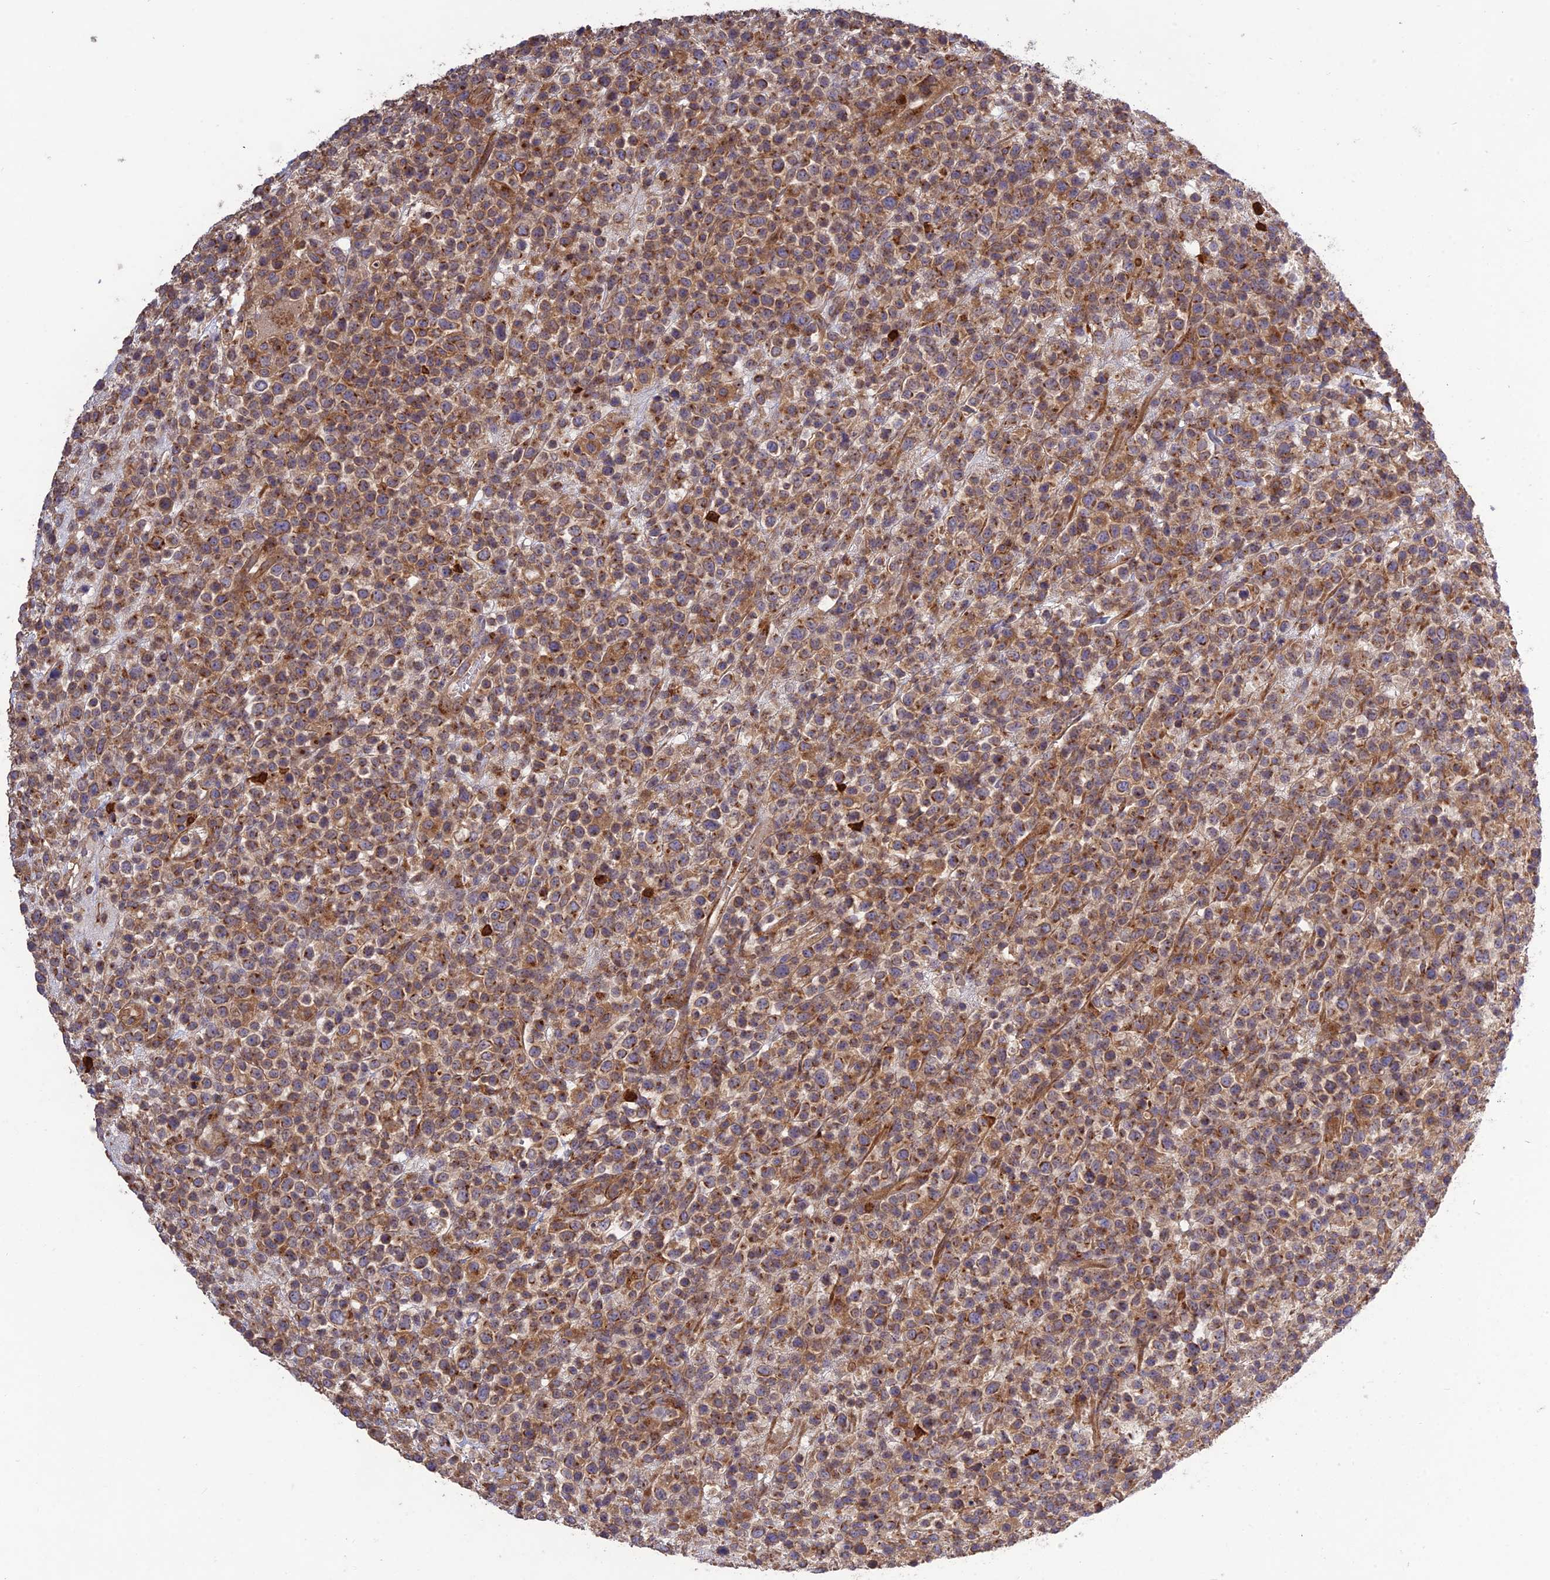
{"staining": {"intensity": "moderate", "quantity": ">75%", "location": "cytoplasmic/membranous"}, "tissue": "lymphoma", "cell_type": "Tumor cells", "image_type": "cancer", "snomed": [{"axis": "morphology", "description": "Malignant lymphoma, non-Hodgkin's type, High grade"}, {"axis": "topography", "description": "Colon"}], "caption": "About >75% of tumor cells in human high-grade malignant lymphoma, non-Hodgkin's type demonstrate moderate cytoplasmic/membranous protein expression as visualized by brown immunohistochemical staining.", "gene": "TMEM131L", "patient": {"sex": "female", "age": 53}}